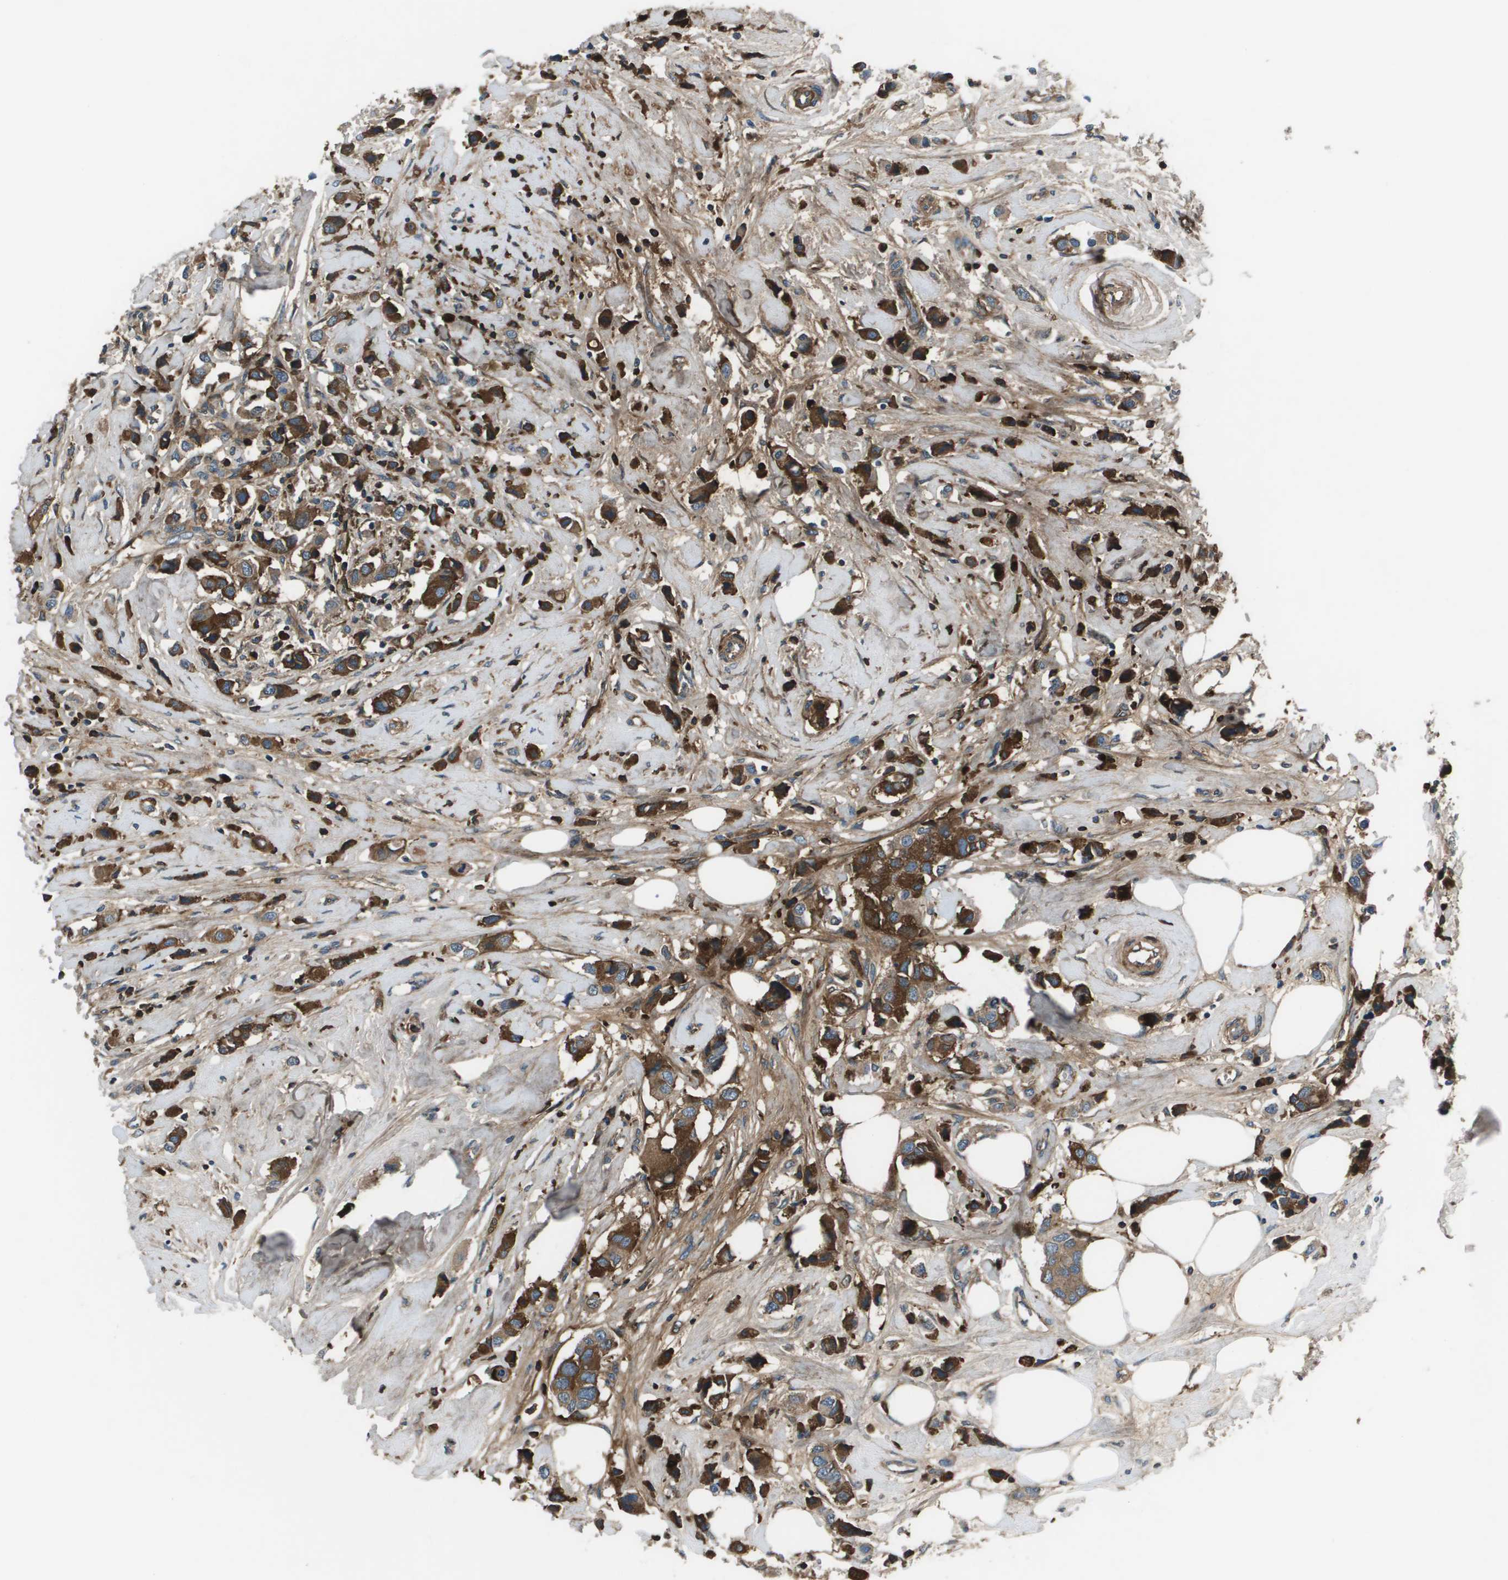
{"staining": {"intensity": "strong", "quantity": ">75%", "location": "cytoplasmic/membranous"}, "tissue": "breast cancer", "cell_type": "Tumor cells", "image_type": "cancer", "snomed": [{"axis": "morphology", "description": "Normal tissue, NOS"}, {"axis": "morphology", "description": "Duct carcinoma"}, {"axis": "topography", "description": "Breast"}], "caption": "Immunohistochemistry (IHC) micrograph of breast cancer stained for a protein (brown), which exhibits high levels of strong cytoplasmic/membranous positivity in approximately >75% of tumor cells.", "gene": "PCOLCE", "patient": {"sex": "female", "age": 50}}